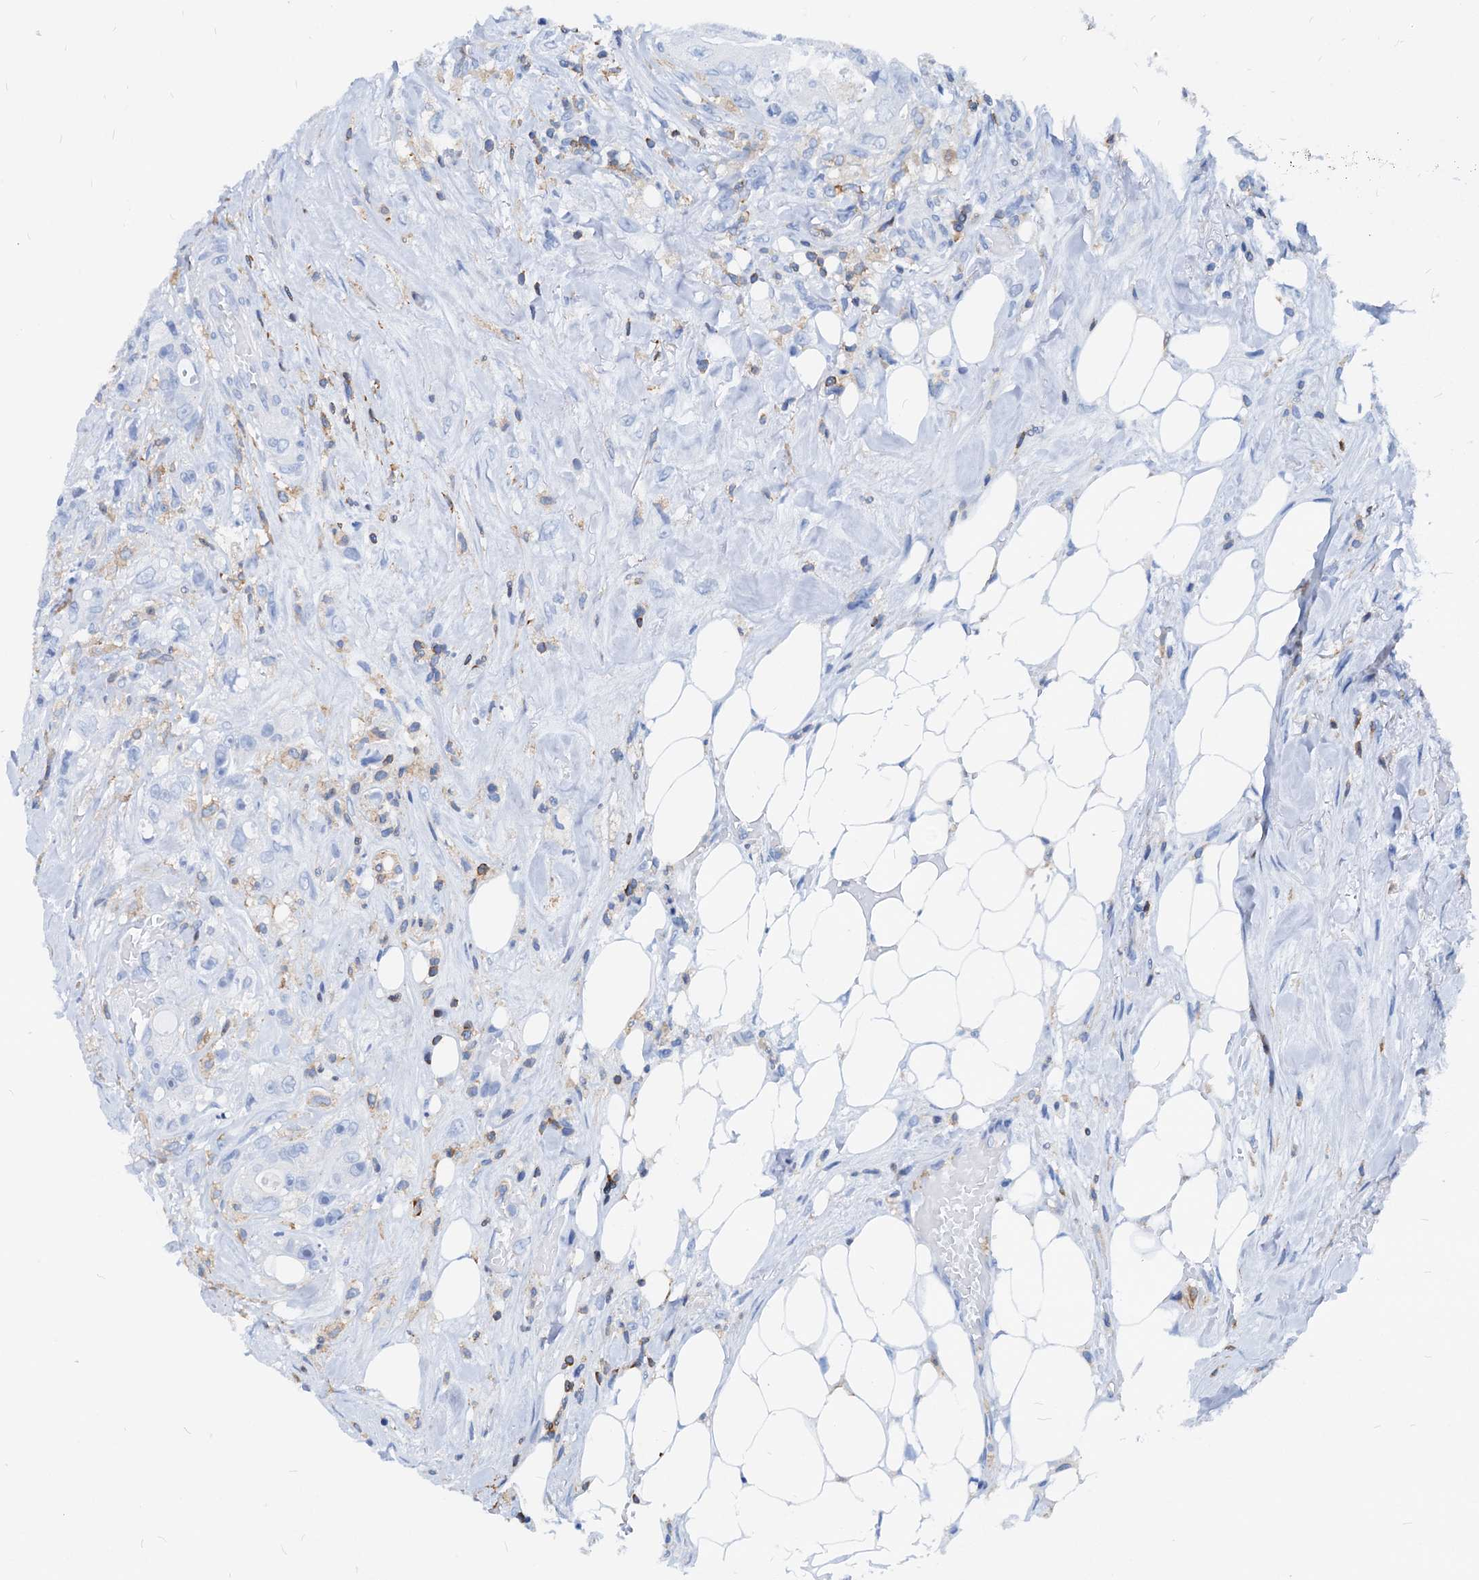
{"staining": {"intensity": "negative", "quantity": "none", "location": "none"}, "tissue": "colorectal cancer", "cell_type": "Tumor cells", "image_type": "cancer", "snomed": [{"axis": "morphology", "description": "Adenocarcinoma, NOS"}, {"axis": "topography", "description": "Colon"}], "caption": "The IHC micrograph has no significant positivity in tumor cells of adenocarcinoma (colorectal) tissue.", "gene": "LCP2", "patient": {"sex": "female", "age": 46}}